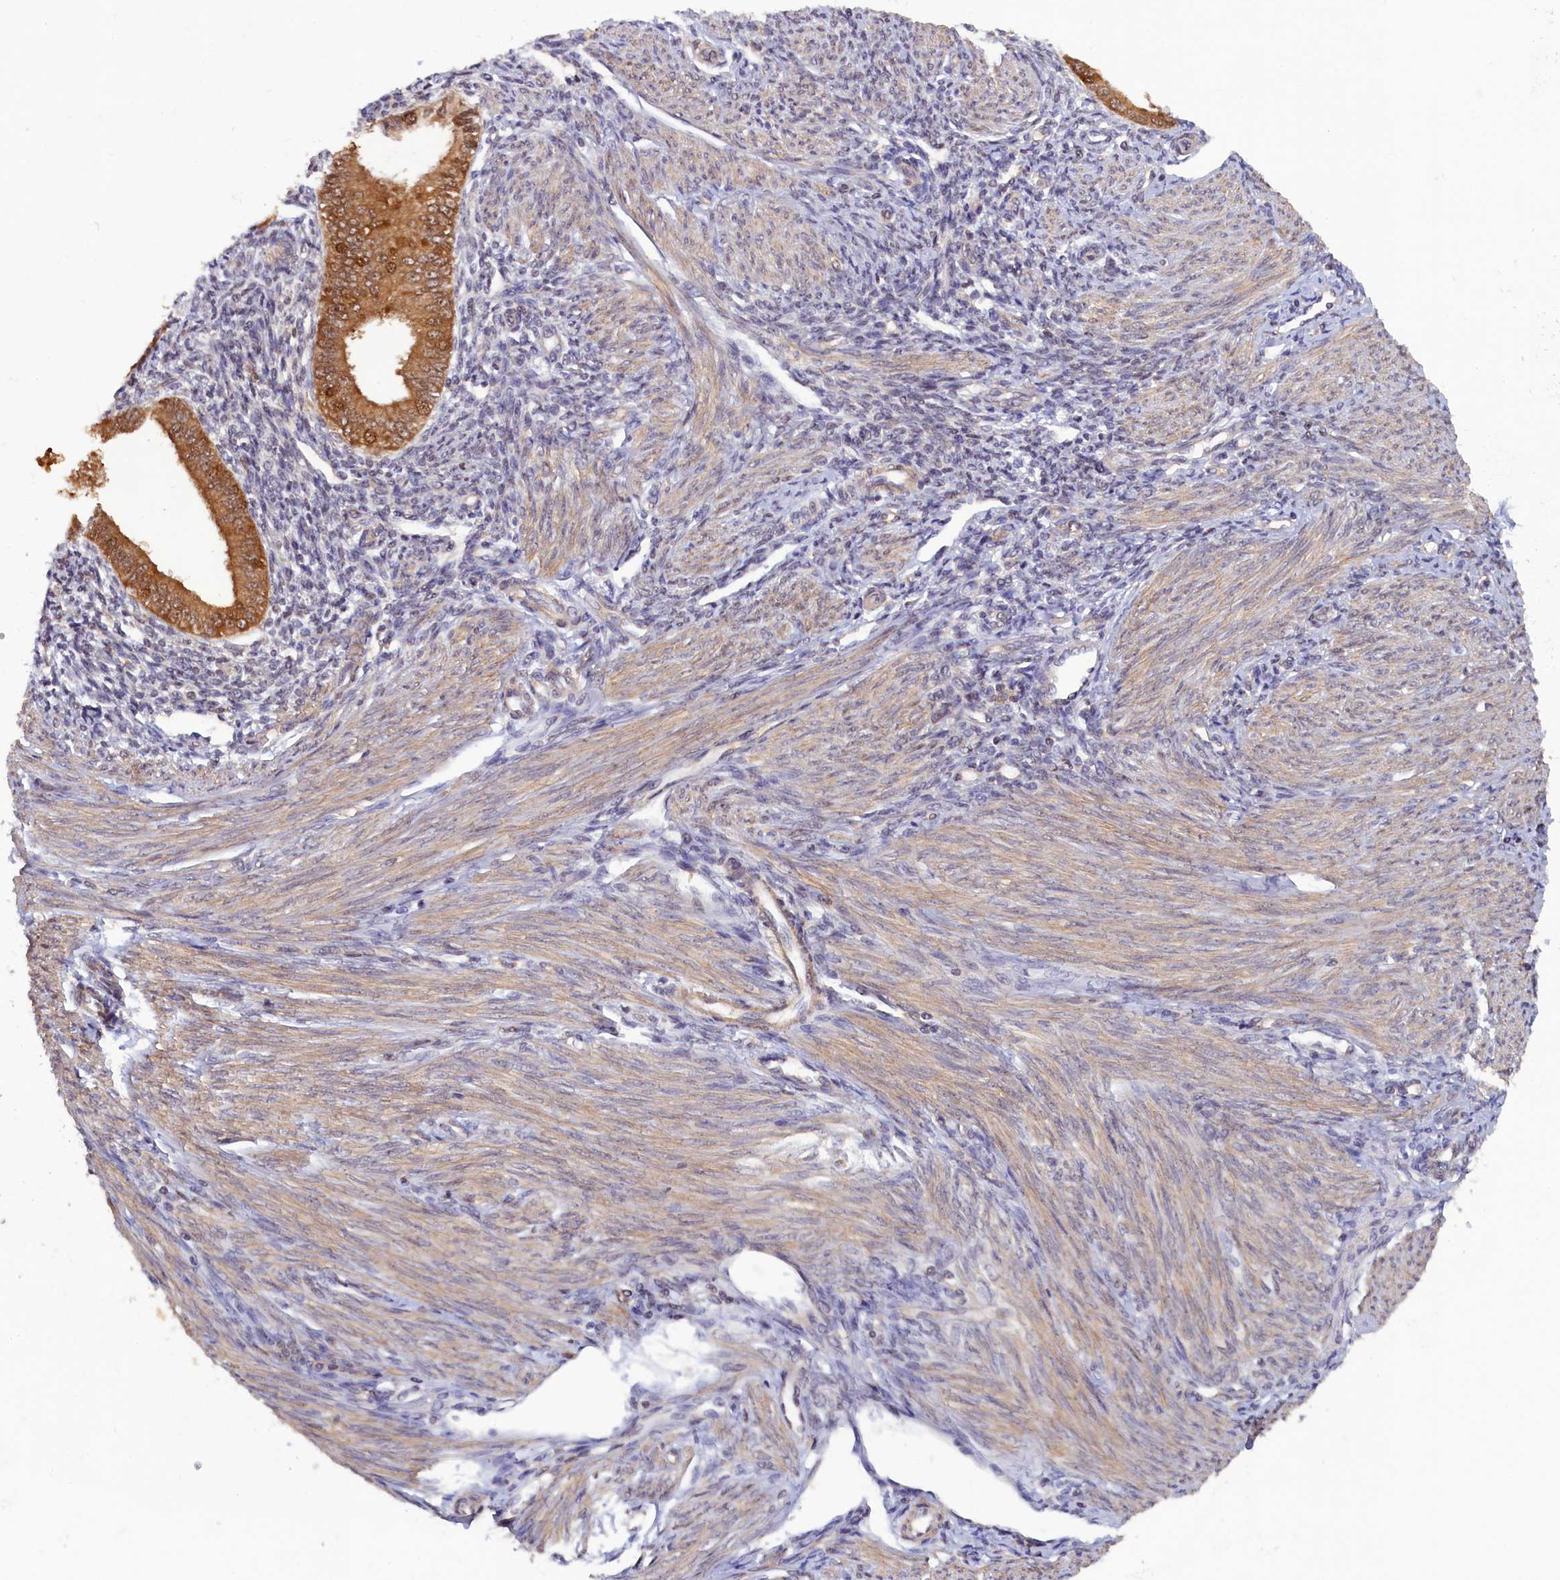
{"staining": {"intensity": "negative", "quantity": "none", "location": "none"}, "tissue": "endometrium", "cell_type": "Cells in endometrial stroma", "image_type": "normal", "snomed": [{"axis": "morphology", "description": "Normal tissue, NOS"}, {"axis": "topography", "description": "Uterus"}, {"axis": "topography", "description": "Endometrium"}], "caption": "Photomicrograph shows no protein expression in cells in endometrial stroma of normal endometrium.", "gene": "JPT2", "patient": {"sex": "female", "age": 48}}